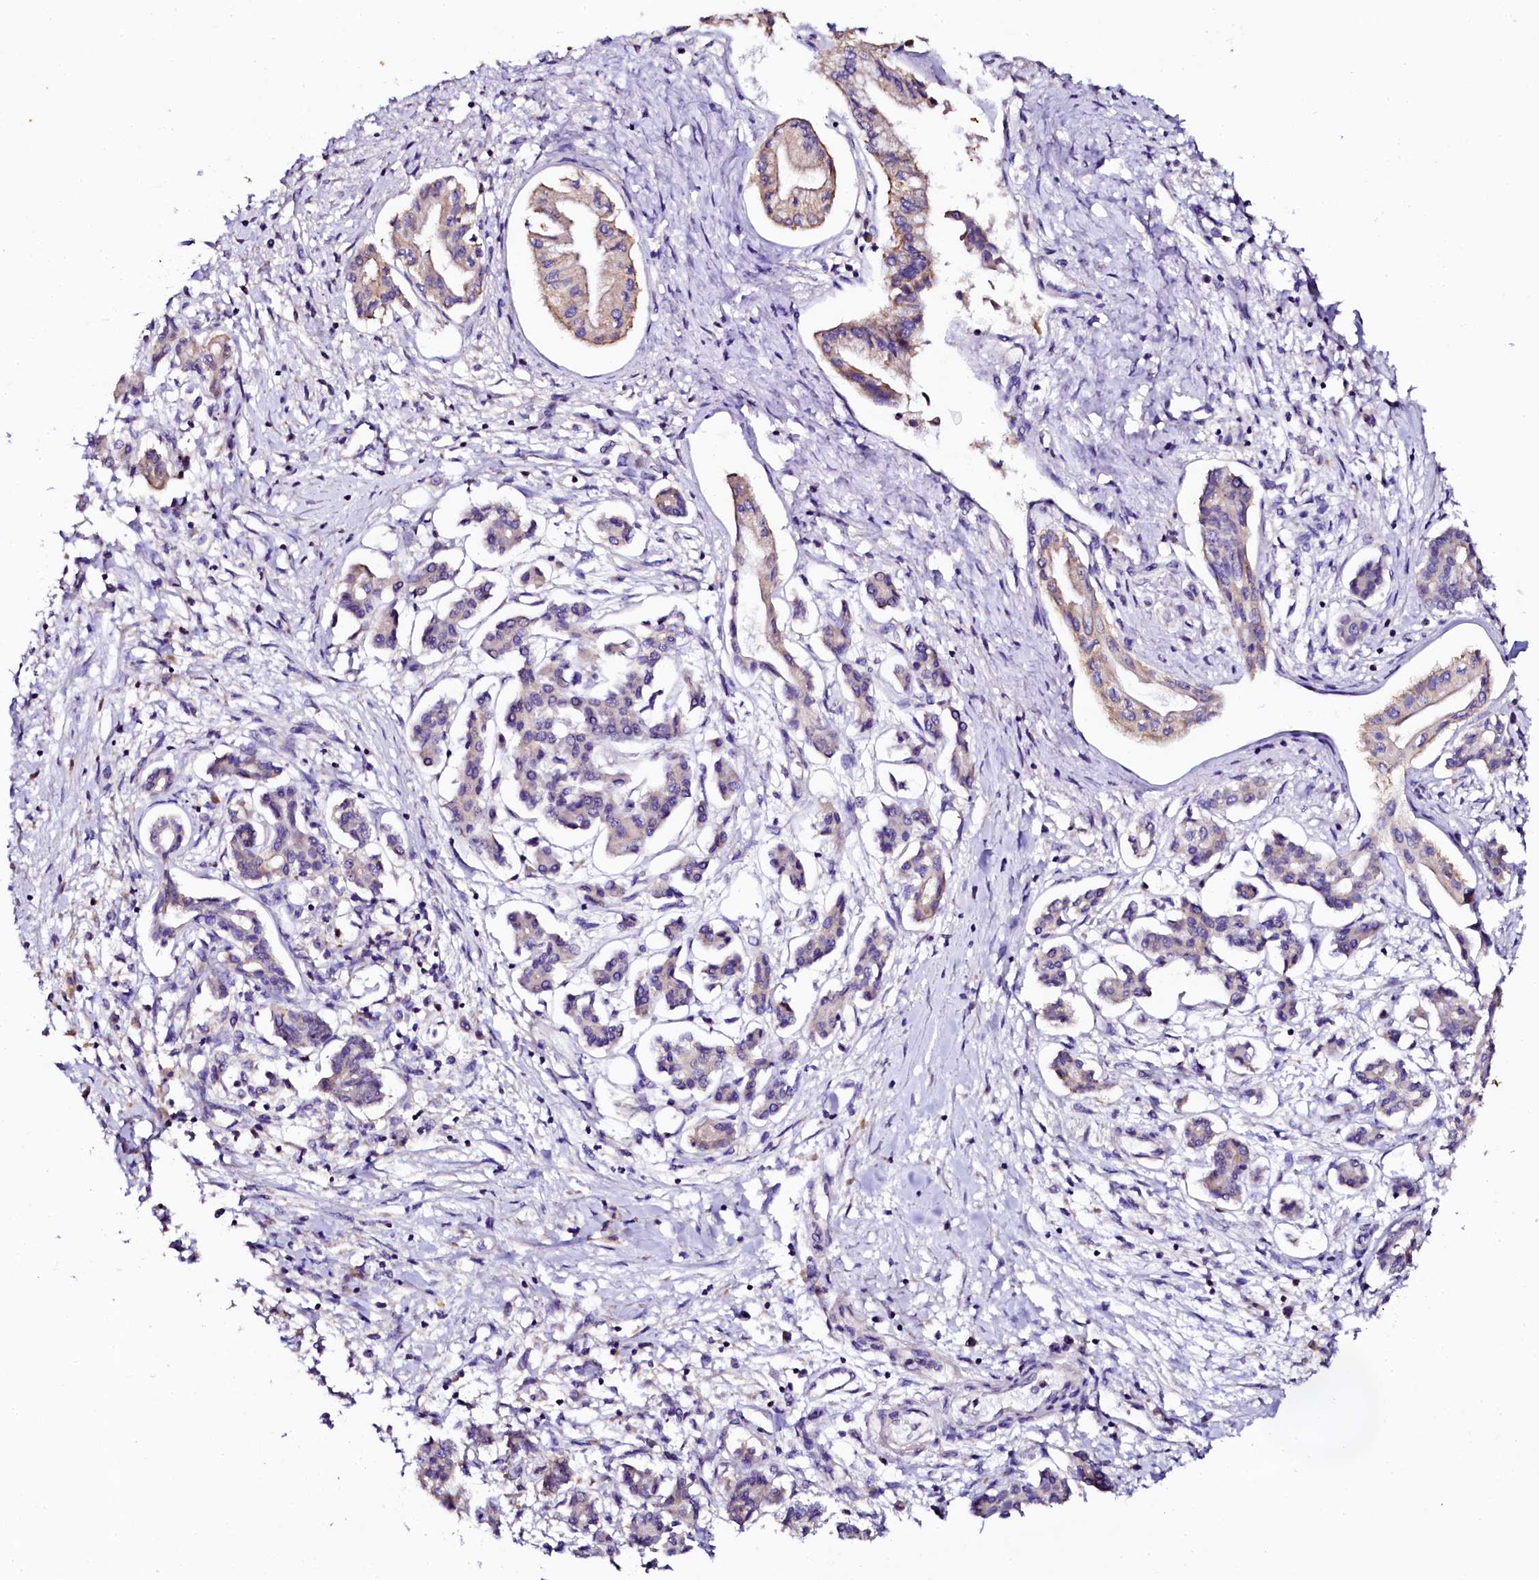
{"staining": {"intensity": "weak", "quantity": "<25%", "location": "cytoplasmic/membranous"}, "tissue": "pancreatic cancer", "cell_type": "Tumor cells", "image_type": "cancer", "snomed": [{"axis": "morphology", "description": "Adenocarcinoma, NOS"}, {"axis": "topography", "description": "Pancreas"}], "caption": "High magnification brightfield microscopy of pancreatic cancer stained with DAB (3,3'-diaminobenzidine) (brown) and counterstained with hematoxylin (blue): tumor cells show no significant positivity.", "gene": "NAA16", "patient": {"sex": "female", "age": 50}}